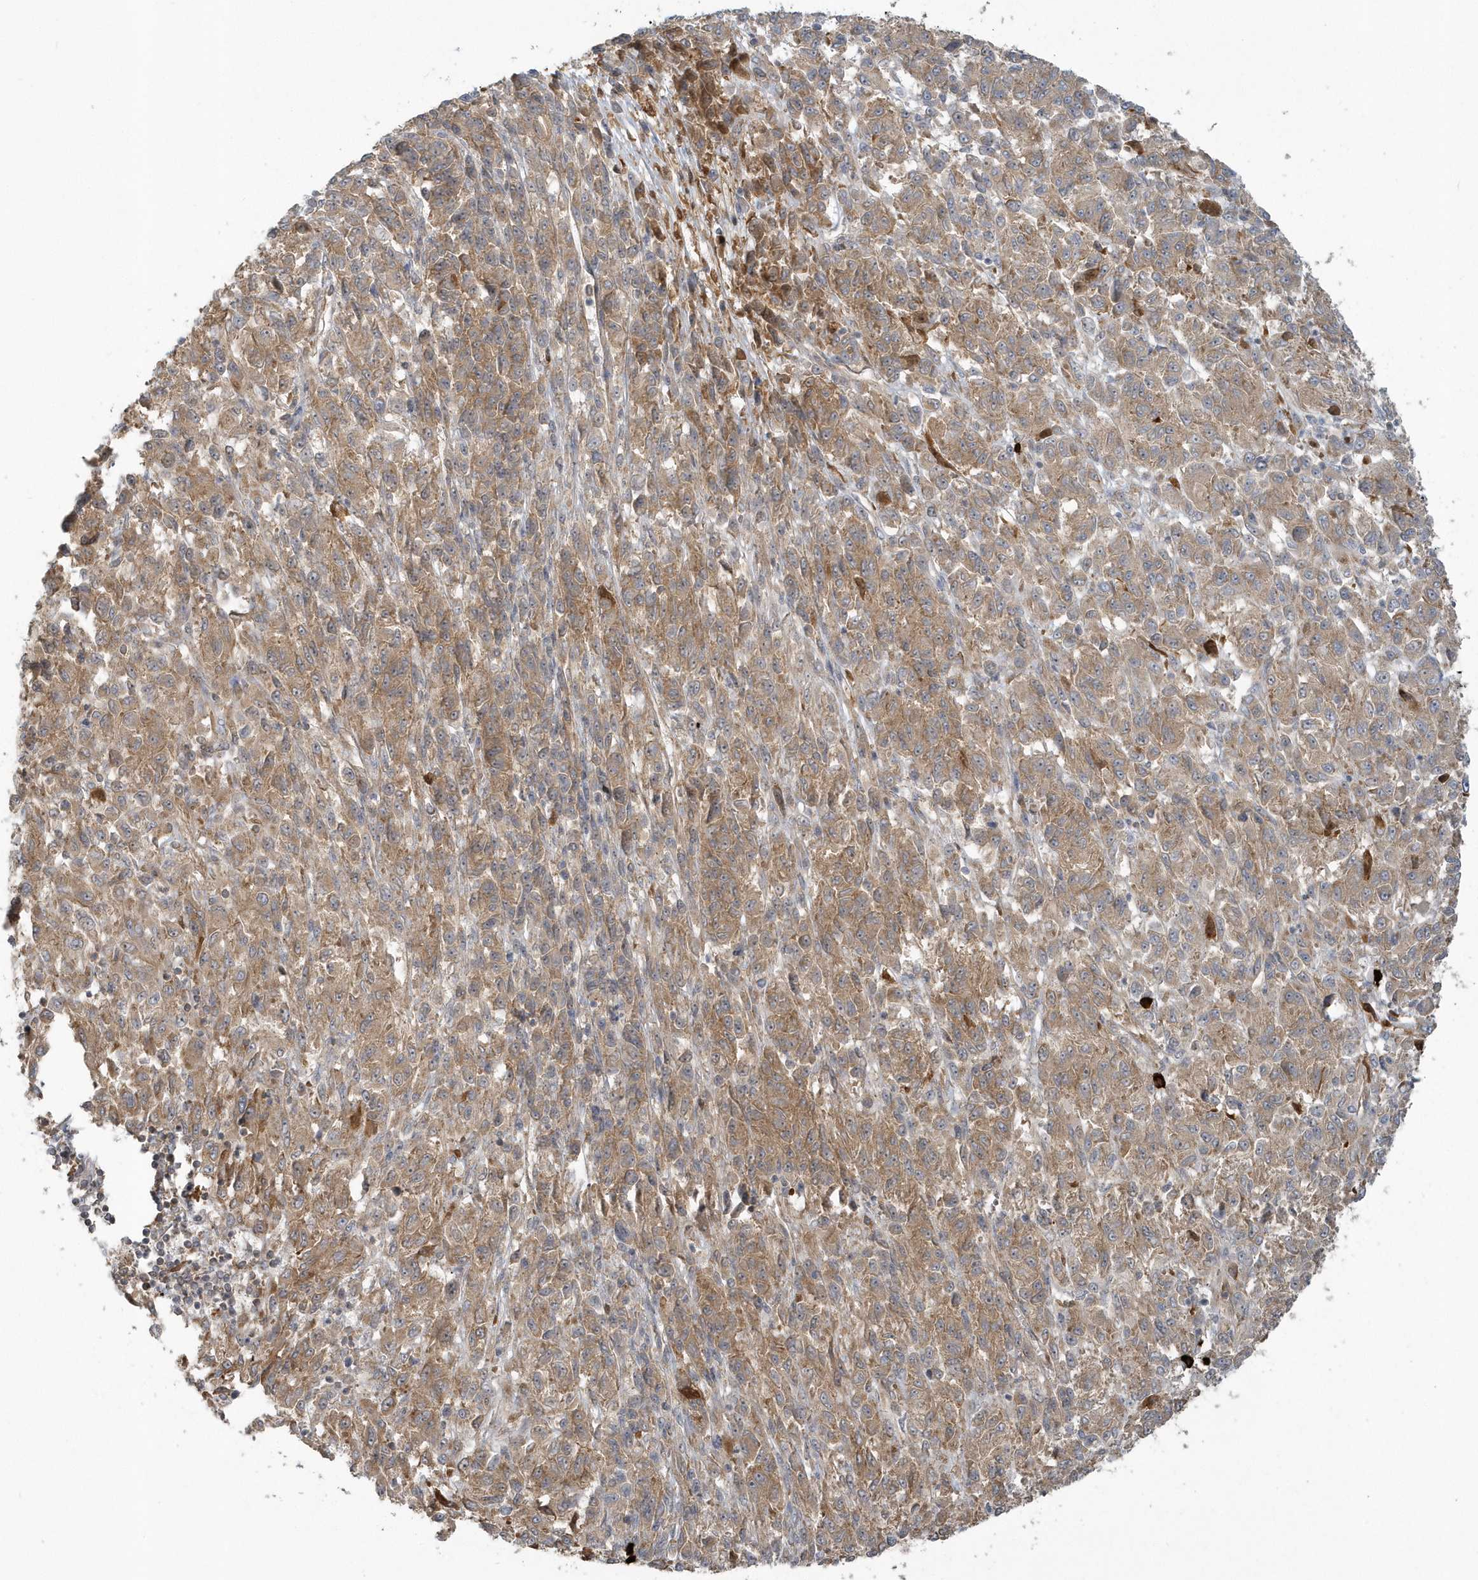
{"staining": {"intensity": "moderate", "quantity": ">75%", "location": "cytoplasmic/membranous"}, "tissue": "melanoma", "cell_type": "Tumor cells", "image_type": "cancer", "snomed": [{"axis": "morphology", "description": "Malignant melanoma, Metastatic site"}, {"axis": "topography", "description": "Lung"}], "caption": "IHC image of neoplastic tissue: melanoma stained using immunohistochemistry (IHC) demonstrates medium levels of moderate protein expression localized specifically in the cytoplasmic/membranous of tumor cells, appearing as a cytoplasmic/membranous brown color.", "gene": "STIM2", "patient": {"sex": "male", "age": 64}}